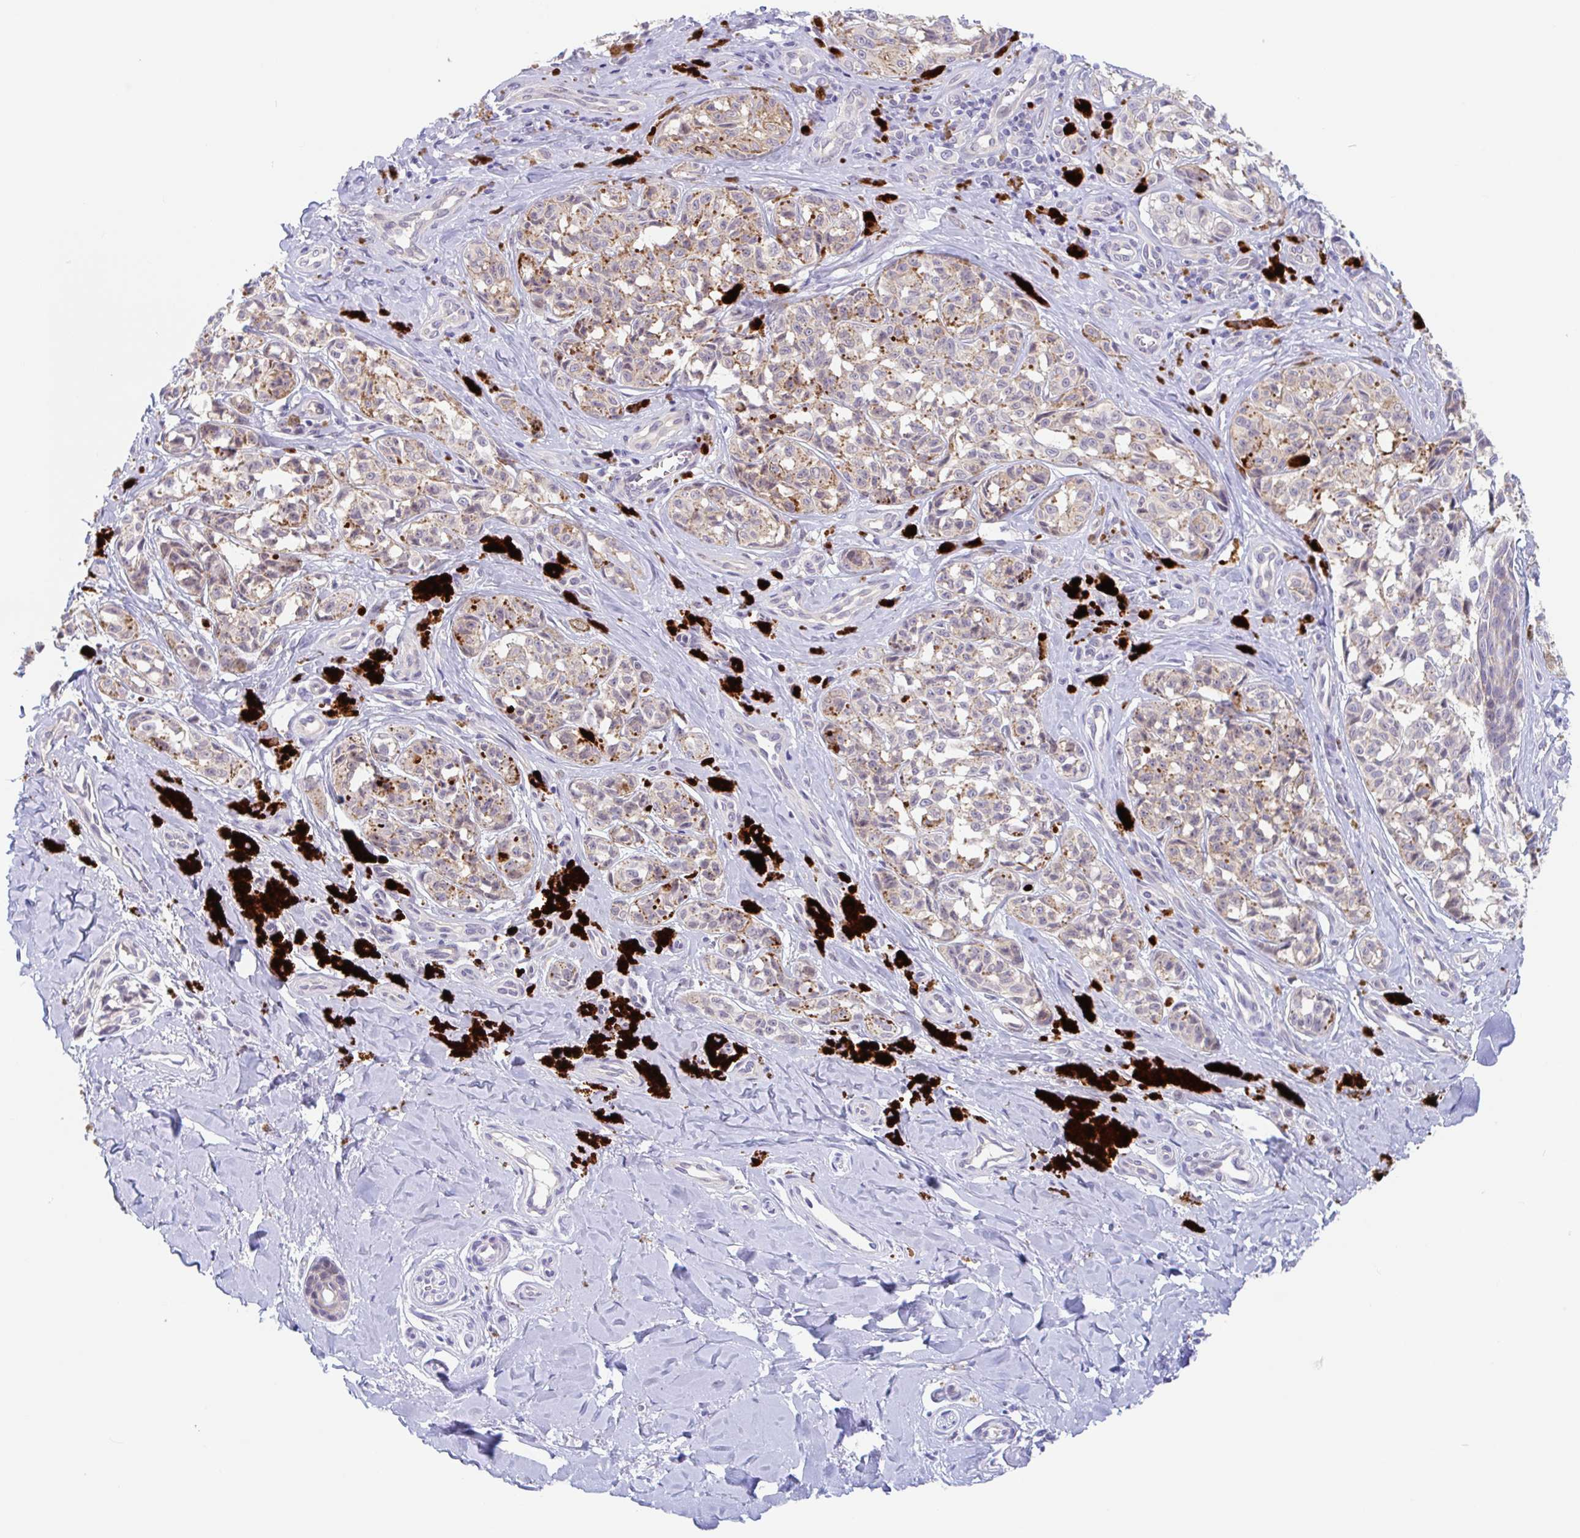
{"staining": {"intensity": "moderate", "quantity": "25%-75%", "location": "cytoplasmic/membranous"}, "tissue": "melanoma", "cell_type": "Tumor cells", "image_type": "cancer", "snomed": [{"axis": "morphology", "description": "Malignant melanoma, NOS"}, {"axis": "topography", "description": "Skin"}], "caption": "Immunohistochemistry (IHC) histopathology image of neoplastic tissue: melanoma stained using IHC displays medium levels of moderate protein expression localized specifically in the cytoplasmic/membranous of tumor cells, appearing as a cytoplasmic/membranous brown color.", "gene": "TMEM86A", "patient": {"sex": "female", "age": 65}}